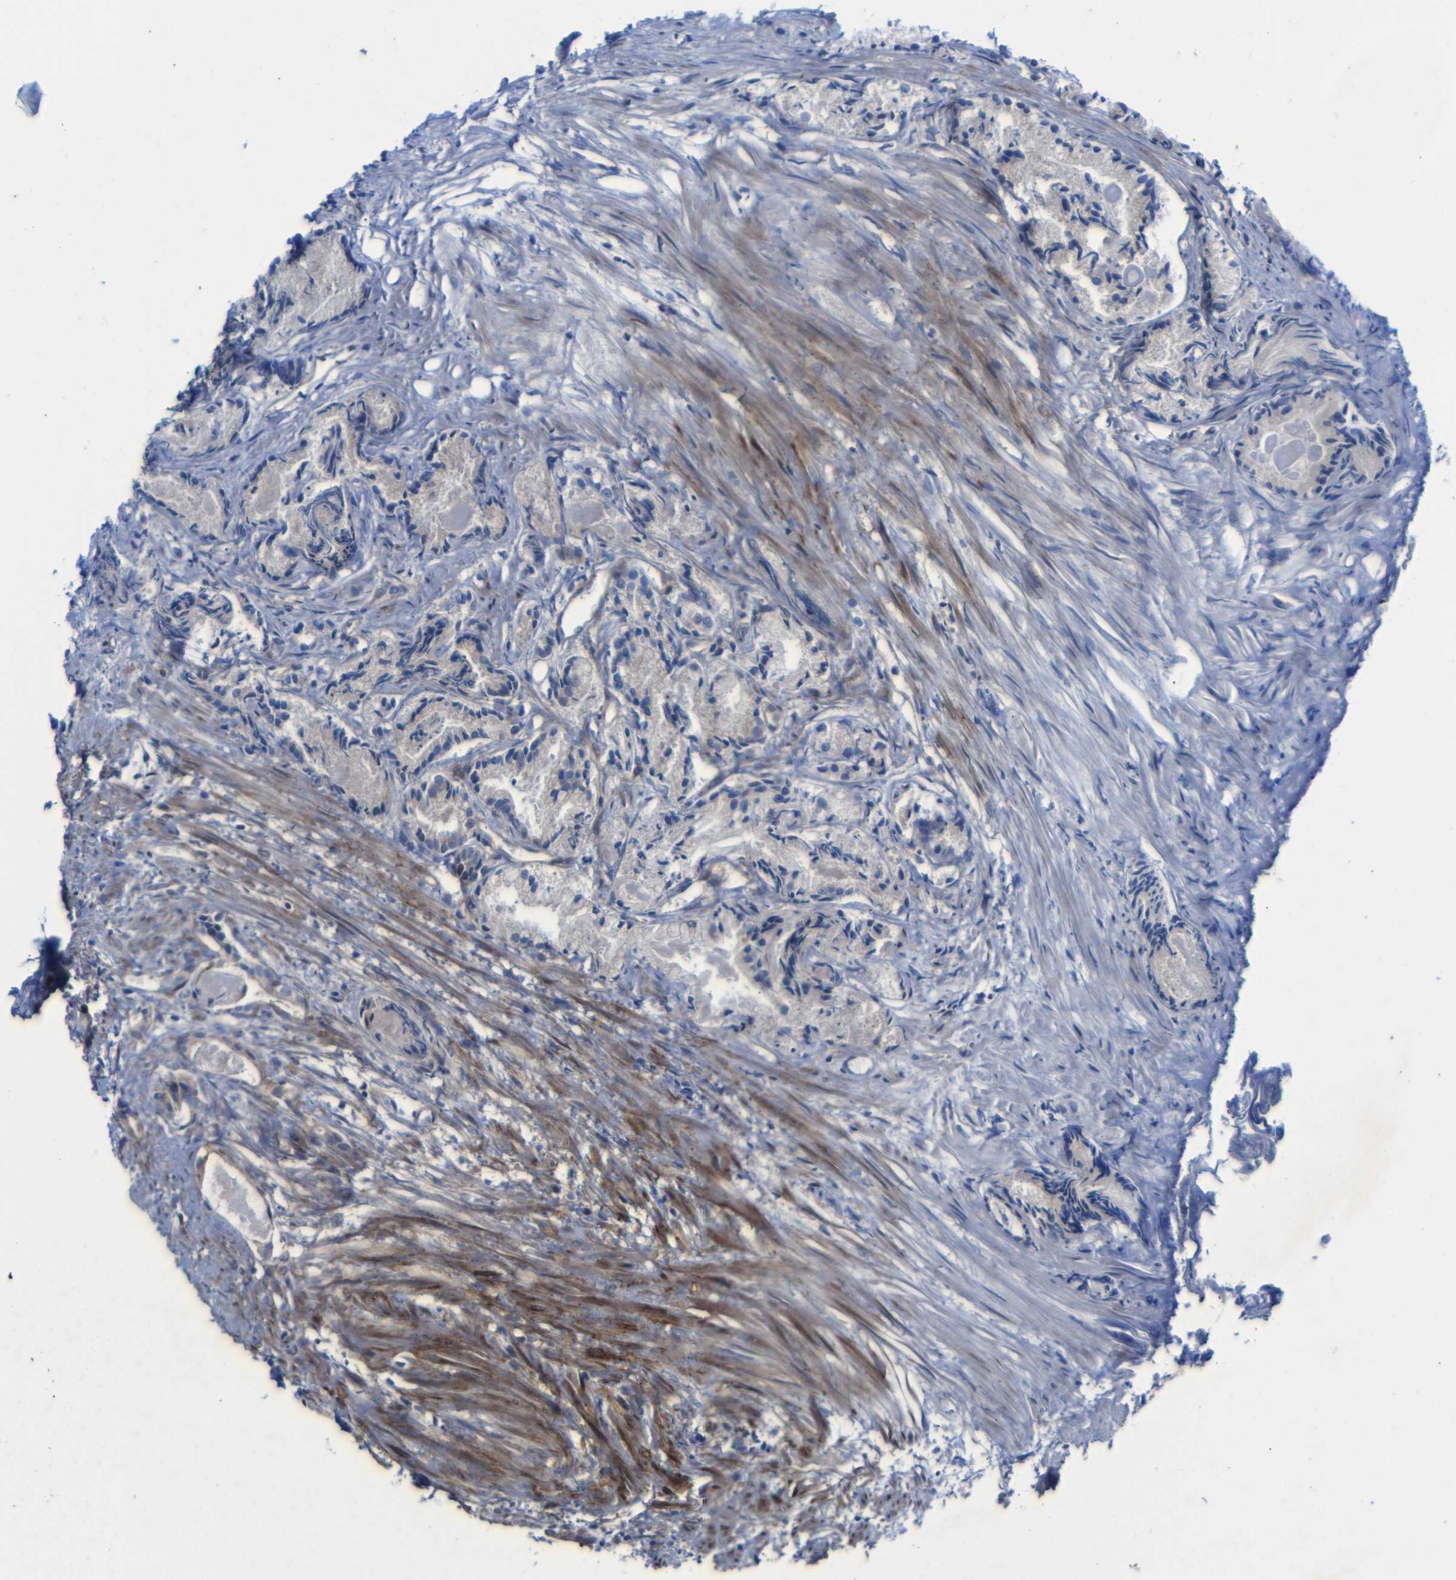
{"staining": {"intensity": "negative", "quantity": "none", "location": "none"}, "tissue": "prostate cancer", "cell_type": "Tumor cells", "image_type": "cancer", "snomed": [{"axis": "morphology", "description": "Adenocarcinoma, Low grade"}, {"axis": "topography", "description": "Prostate"}], "caption": "Human prostate adenocarcinoma (low-grade) stained for a protein using immunohistochemistry exhibits no staining in tumor cells.", "gene": "PARP14", "patient": {"sex": "male", "age": 72}}